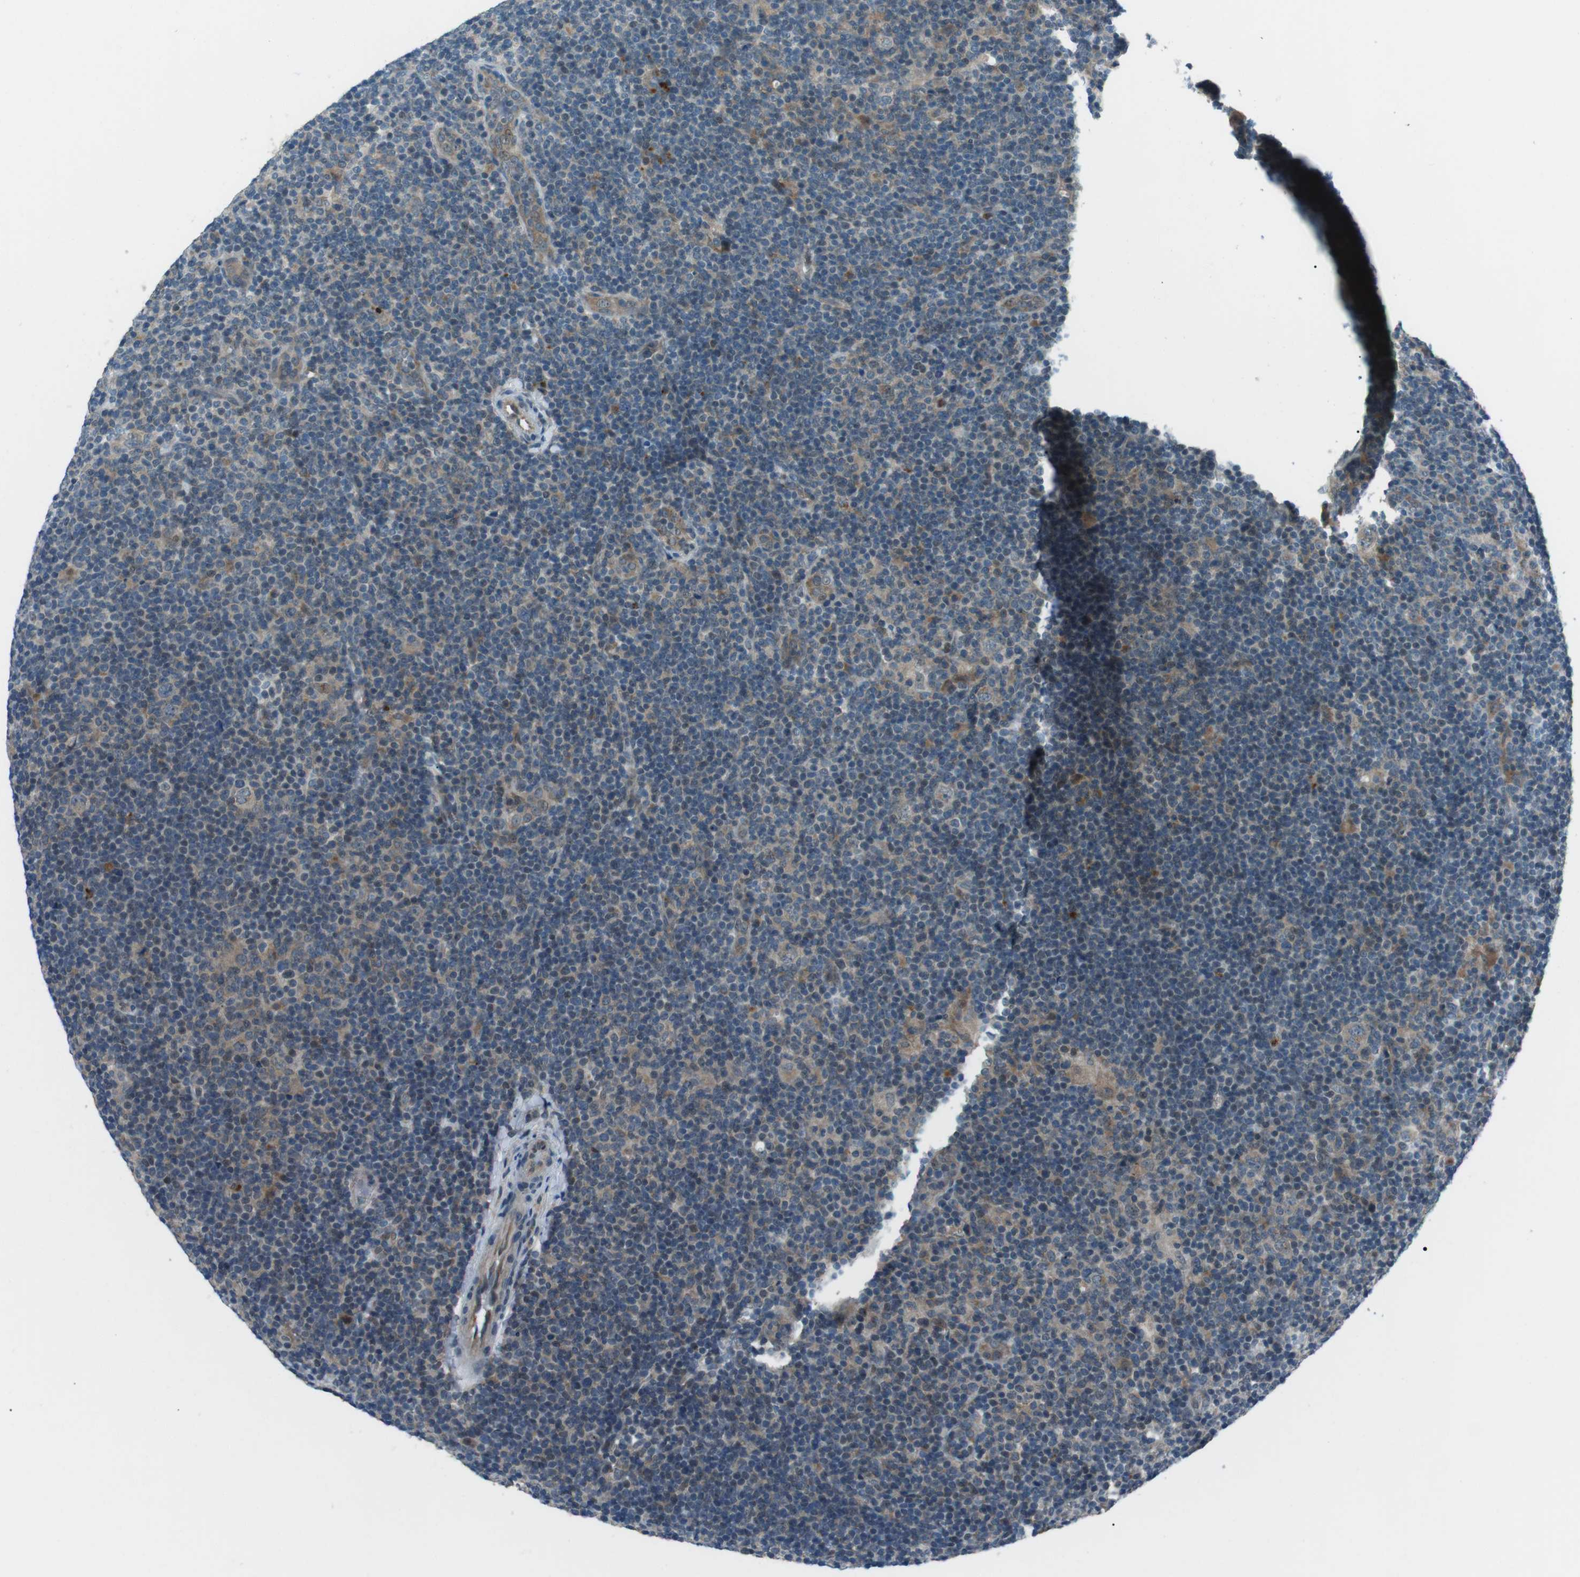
{"staining": {"intensity": "weak", "quantity": "25%-75%", "location": "cytoplasmic/membranous"}, "tissue": "lymphoma", "cell_type": "Tumor cells", "image_type": "cancer", "snomed": [{"axis": "morphology", "description": "Hodgkin's disease, NOS"}, {"axis": "topography", "description": "Lymph node"}], "caption": "The histopathology image demonstrates immunohistochemical staining of Hodgkin's disease. There is weak cytoplasmic/membranous staining is present in about 25%-75% of tumor cells.", "gene": "LRIG2", "patient": {"sex": "female", "age": 57}}